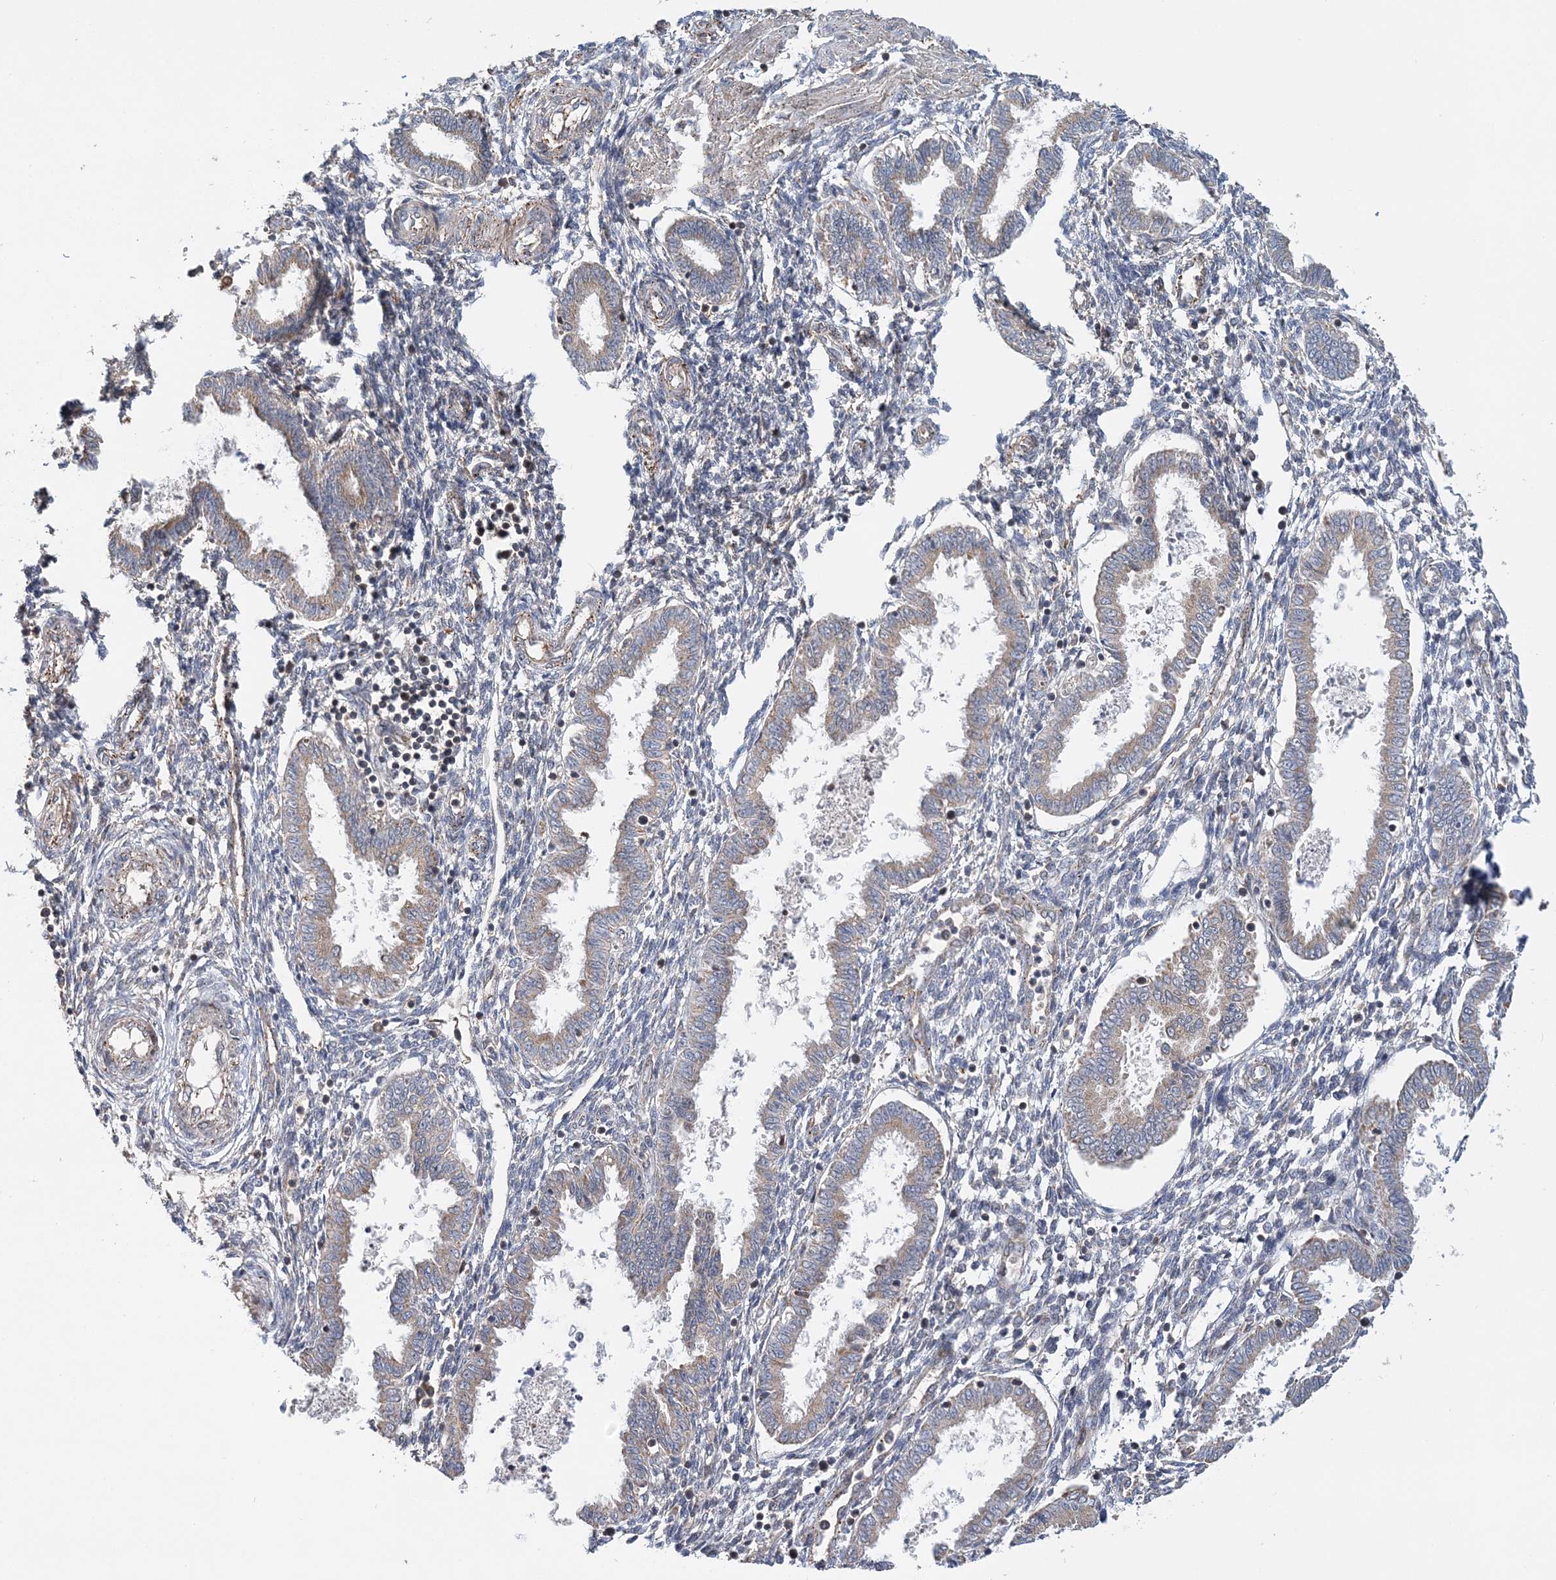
{"staining": {"intensity": "negative", "quantity": "none", "location": "none"}, "tissue": "endometrium", "cell_type": "Cells in endometrial stroma", "image_type": "normal", "snomed": [{"axis": "morphology", "description": "Normal tissue, NOS"}, {"axis": "topography", "description": "Endometrium"}], "caption": "An immunohistochemistry (IHC) image of unremarkable endometrium is shown. There is no staining in cells in endometrial stroma of endometrium. (DAB IHC visualized using brightfield microscopy, high magnification).", "gene": "KIF4A", "patient": {"sex": "female", "age": 33}}